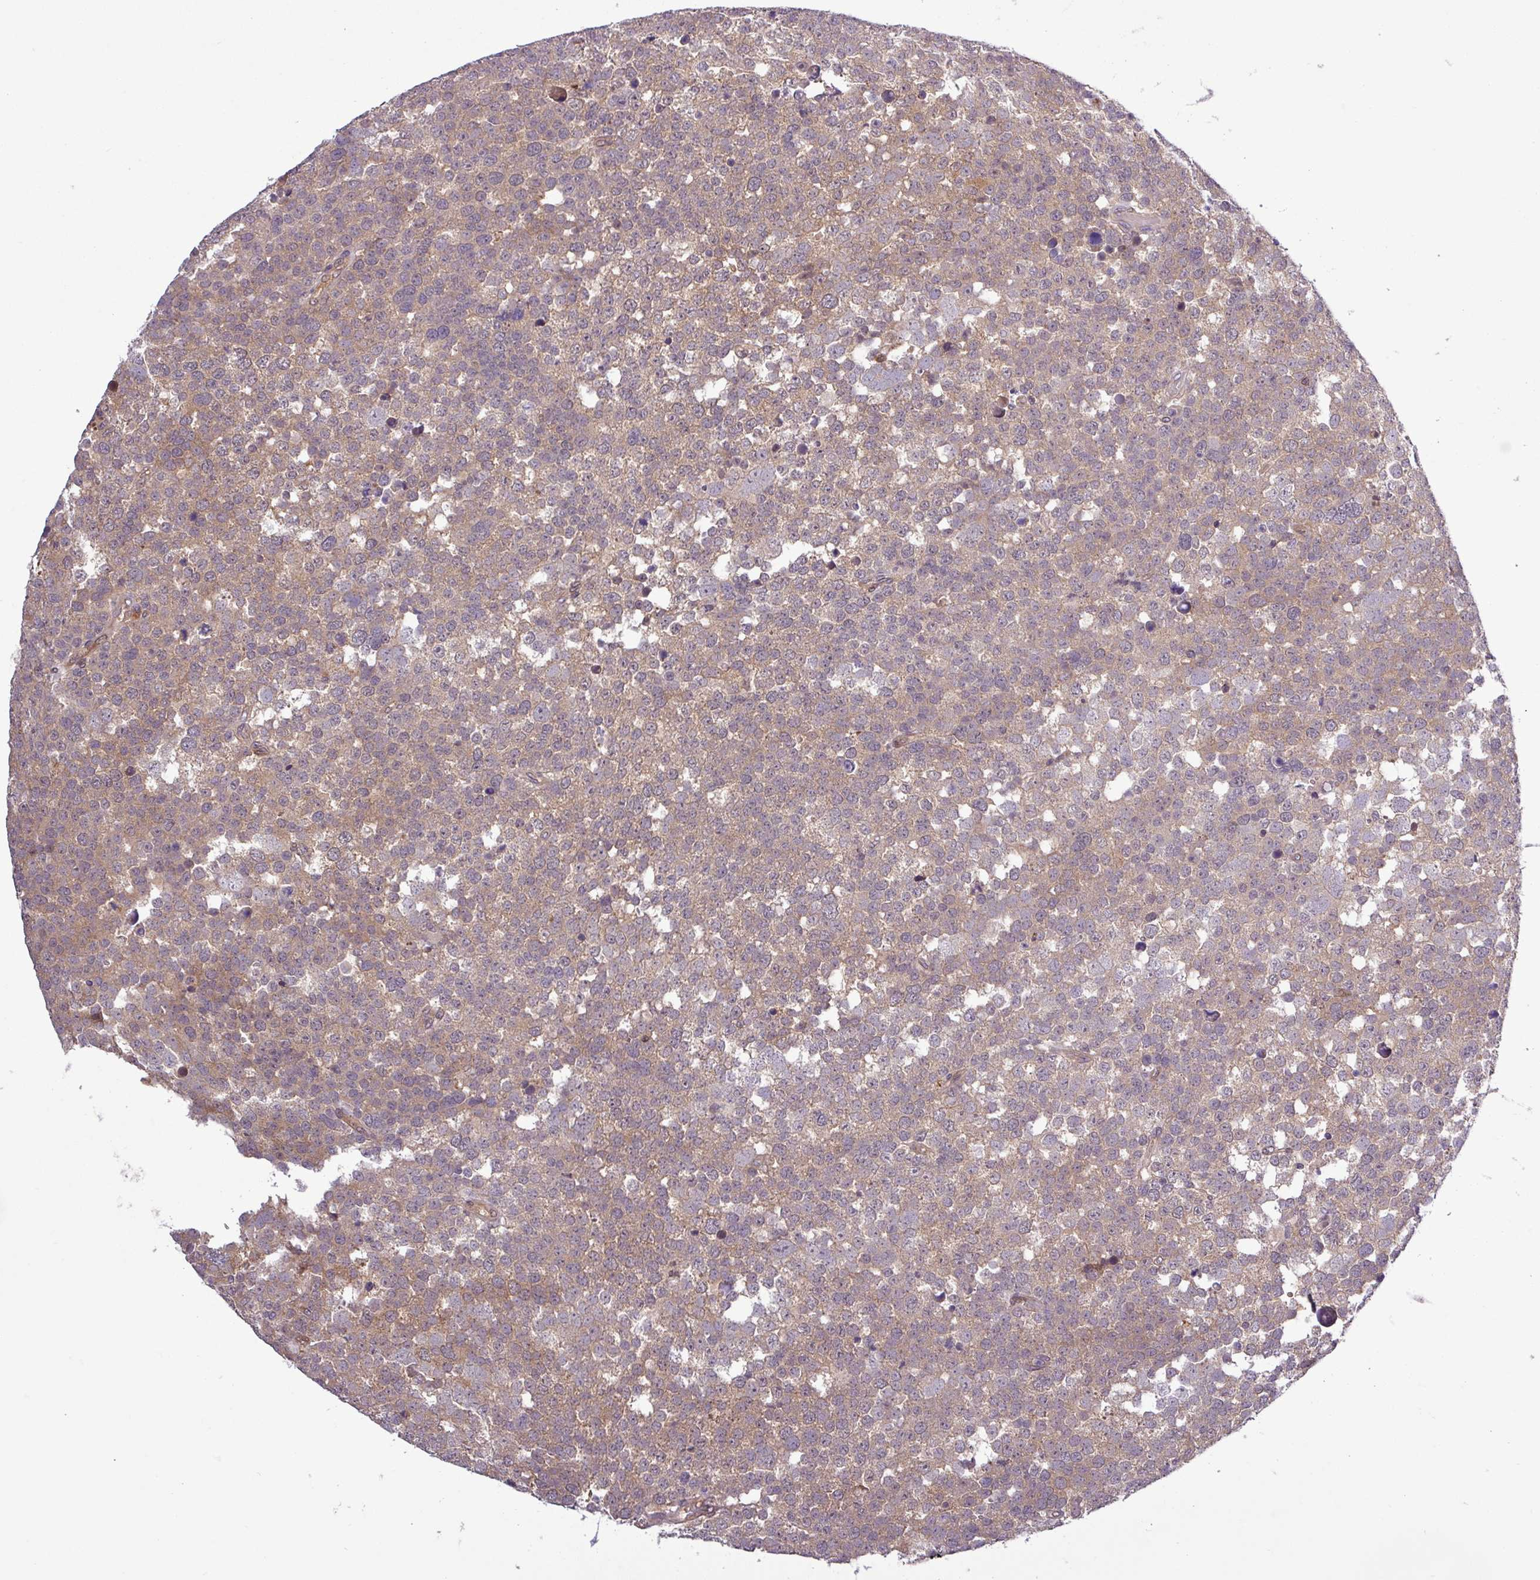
{"staining": {"intensity": "weak", "quantity": ">75%", "location": "cytoplasmic/membranous"}, "tissue": "testis cancer", "cell_type": "Tumor cells", "image_type": "cancer", "snomed": [{"axis": "morphology", "description": "Seminoma, NOS"}, {"axis": "topography", "description": "Testis"}], "caption": "Approximately >75% of tumor cells in human testis seminoma show weak cytoplasmic/membranous protein staining as visualized by brown immunohistochemical staining.", "gene": "CARHSP1", "patient": {"sex": "male", "age": 71}}